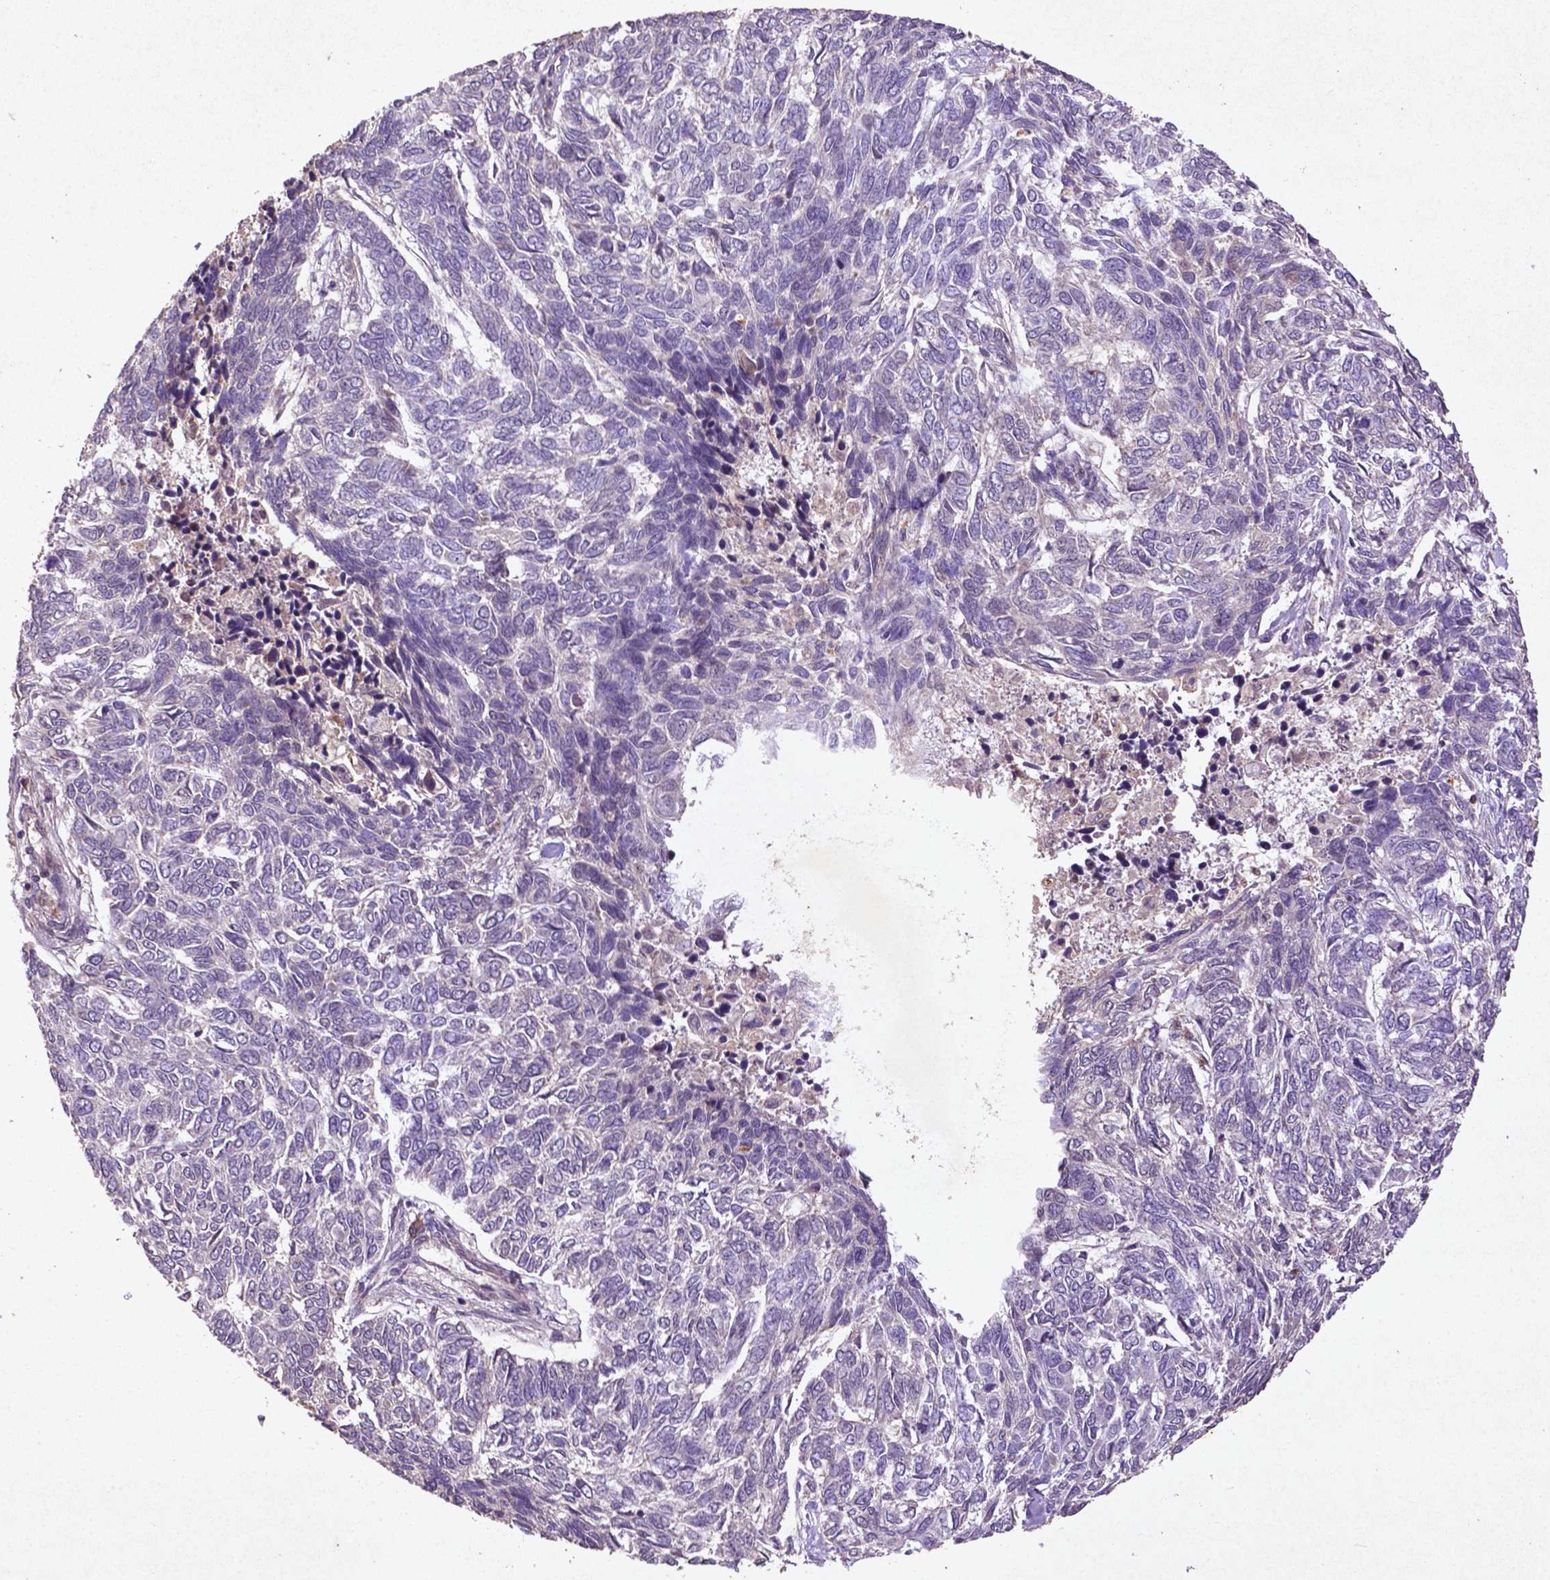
{"staining": {"intensity": "negative", "quantity": "none", "location": "none"}, "tissue": "skin cancer", "cell_type": "Tumor cells", "image_type": "cancer", "snomed": [{"axis": "morphology", "description": "Basal cell carcinoma"}, {"axis": "topography", "description": "Skin"}], "caption": "This is an IHC micrograph of skin basal cell carcinoma. There is no positivity in tumor cells.", "gene": "COQ2", "patient": {"sex": "female", "age": 65}}